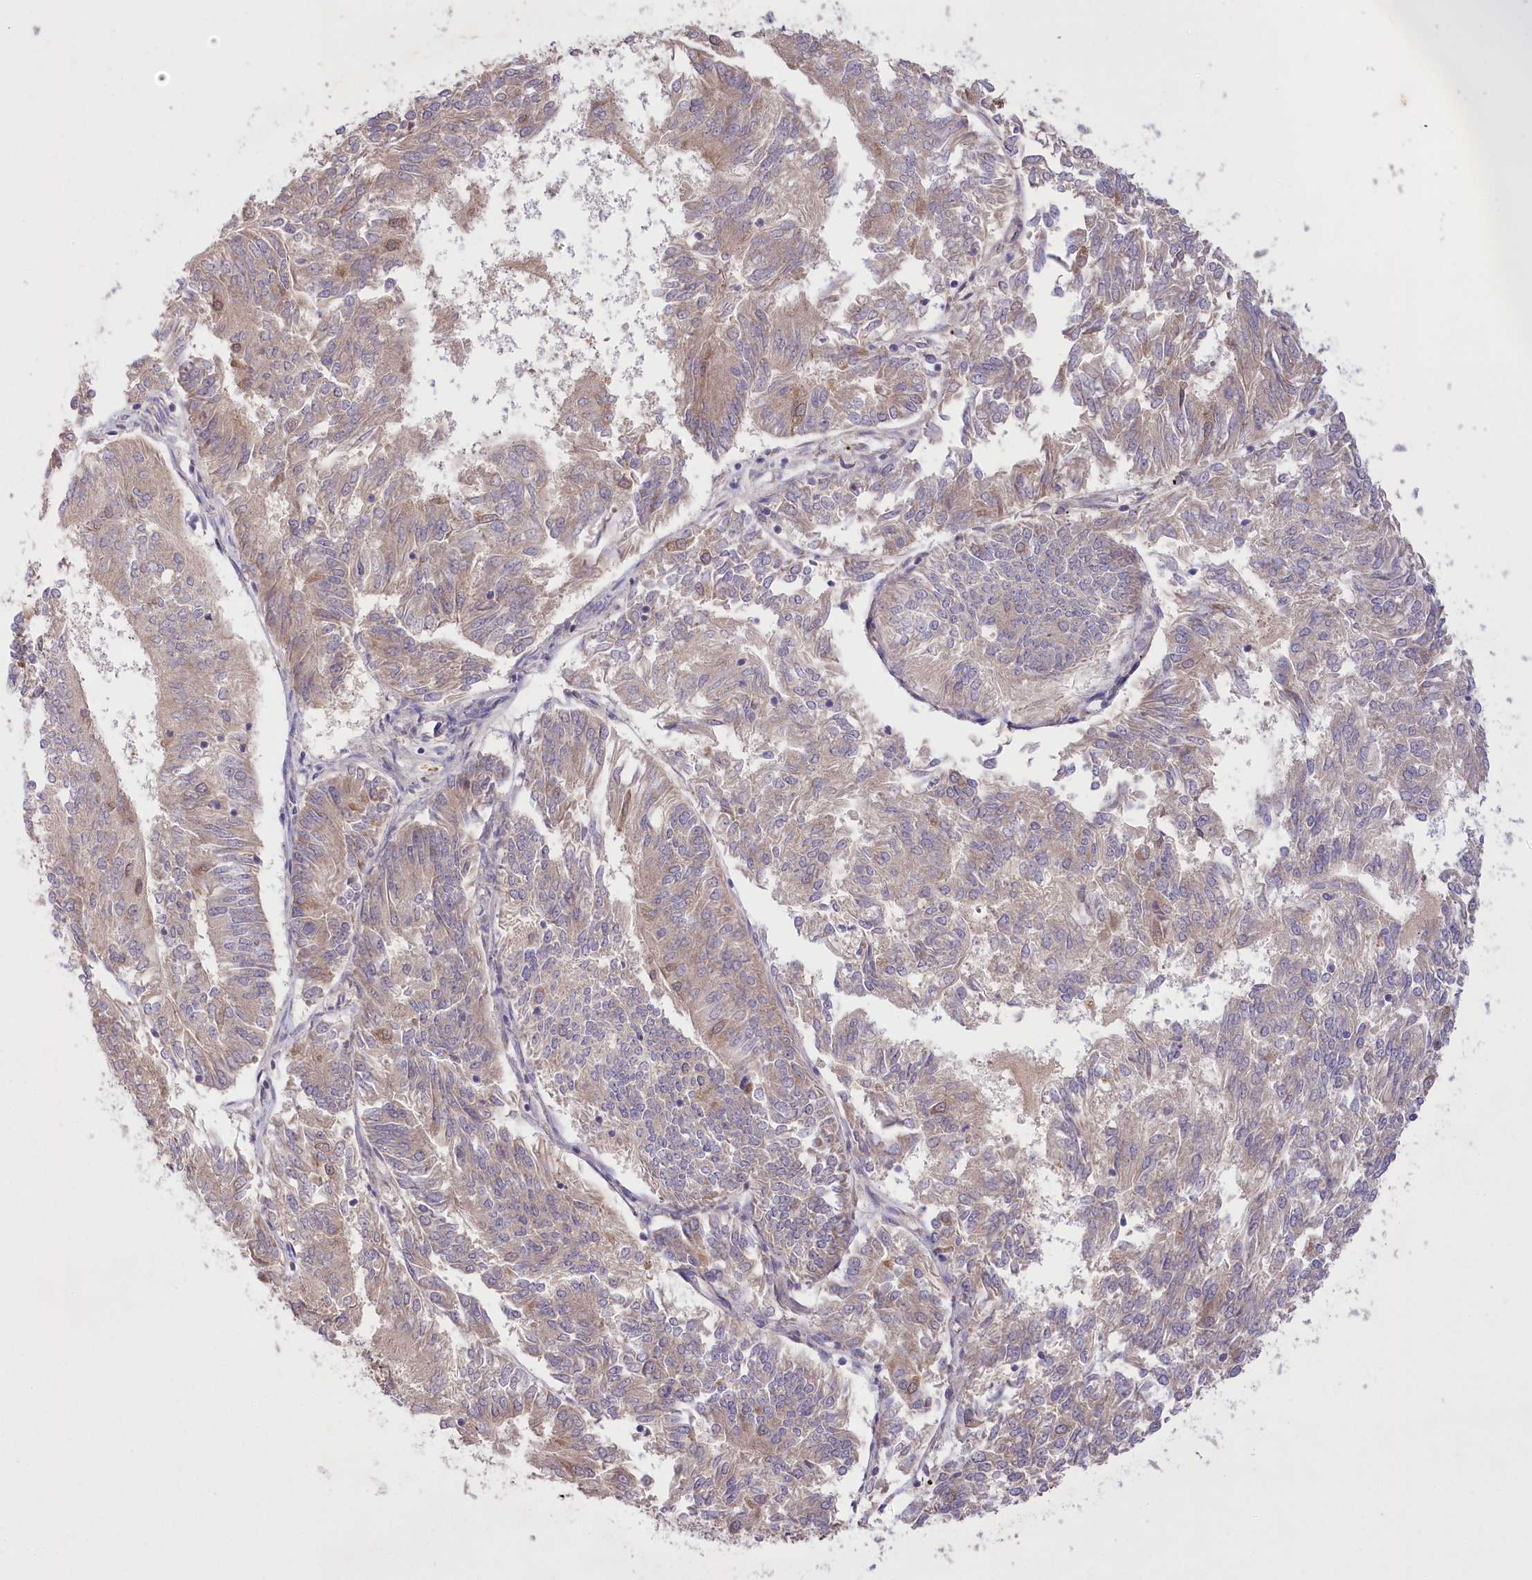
{"staining": {"intensity": "weak", "quantity": "<25%", "location": "cytoplasmic/membranous"}, "tissue": "endometrial cancer", "cell_type": "Tumor cells", "image_type": "cancer", "snomed": [{"axis": "morphology", "description": "Adenocarcinoma, NOS"}, {"axis": "topography", "description": "Endometrium"}], "caption": "Tumor cells are negative for protein expression in human adenocarcinoma (endometrial).", "gene": "PBLD", "patient": {"sex": "female", "age": 86}}